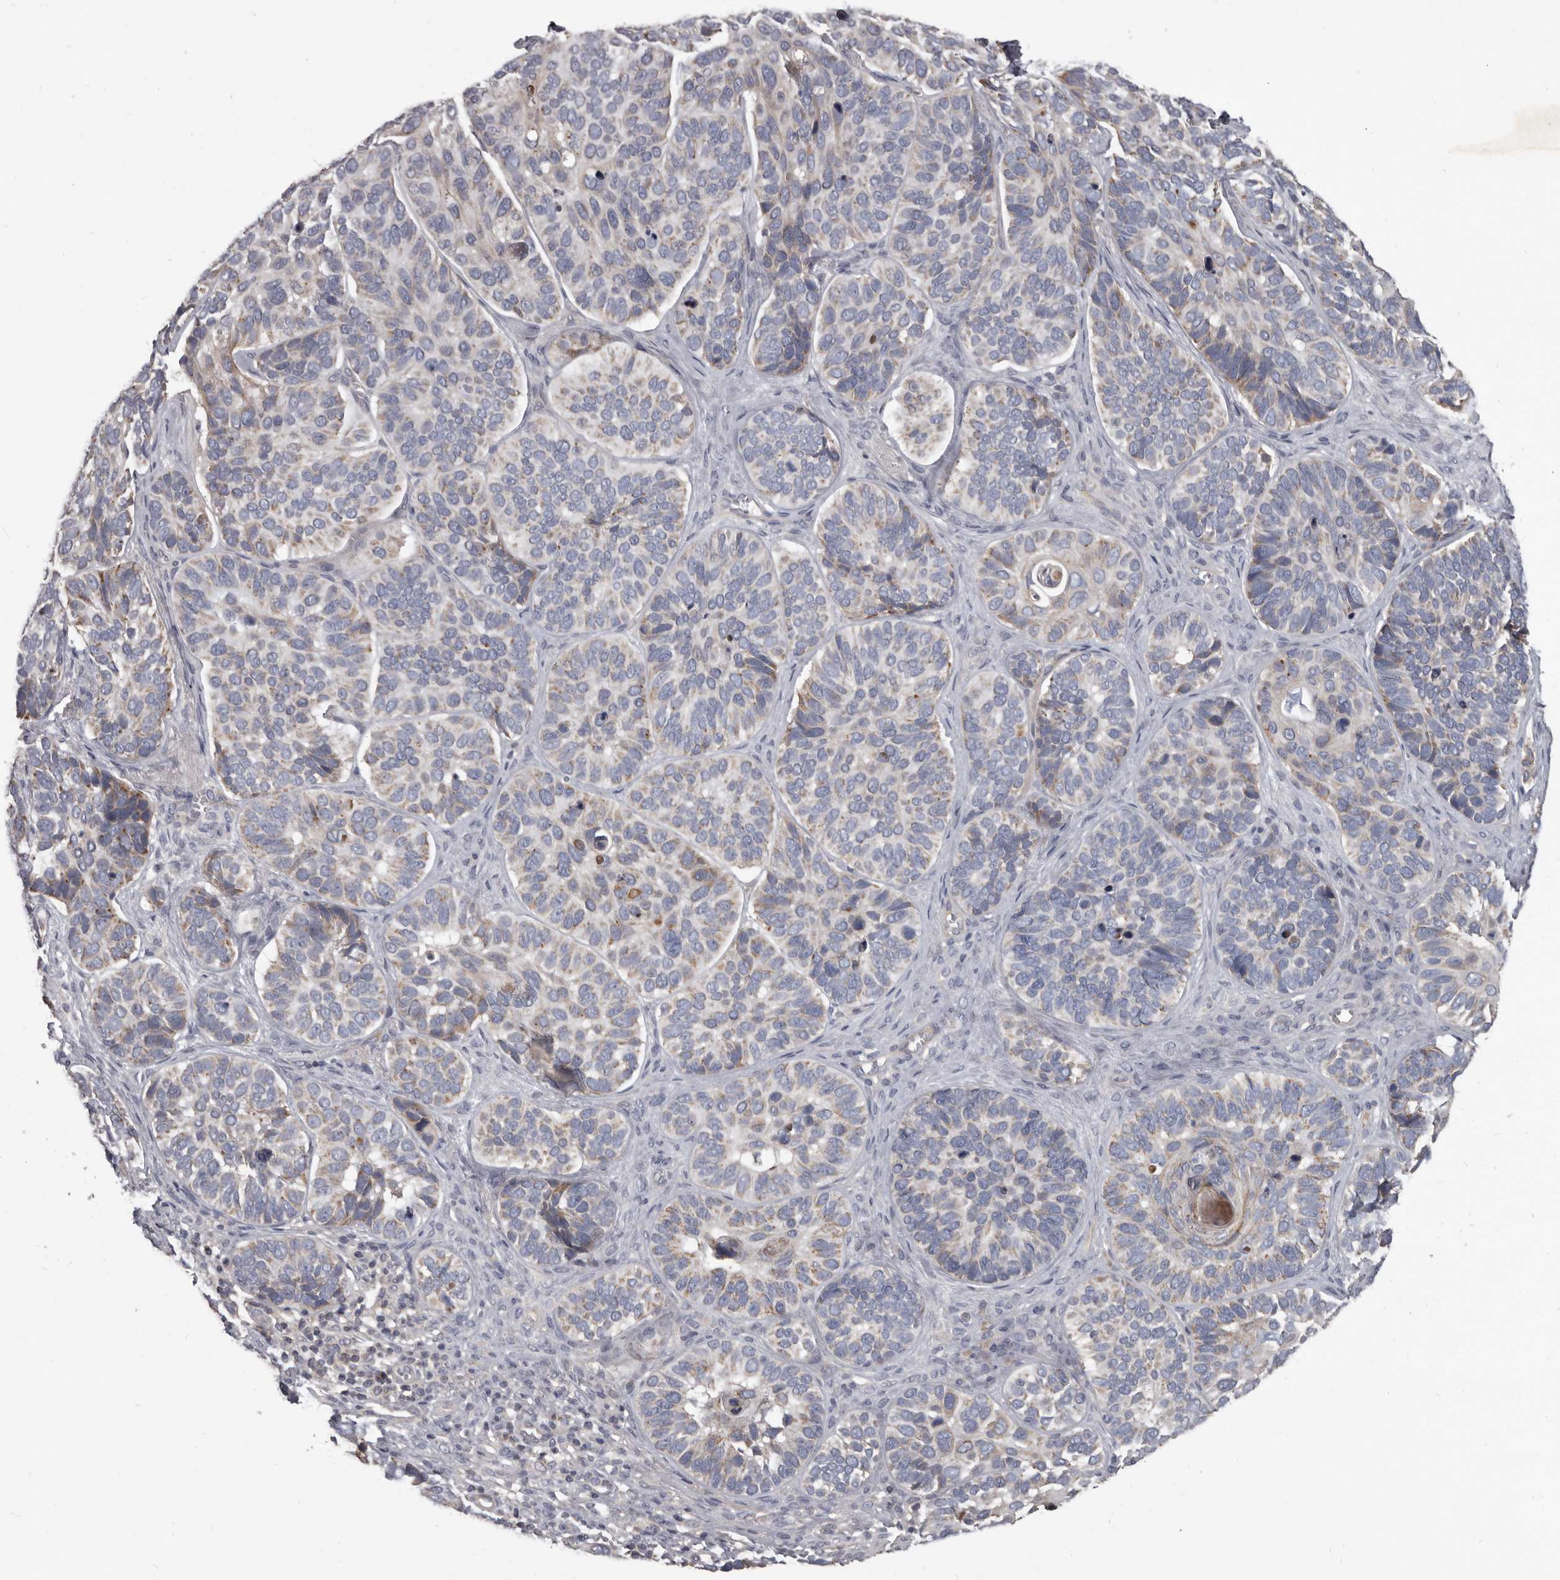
{"staining": {"intensity": "weak", "quantity": "25%-75%", "location": "cytoplasmic/membranous"}, "tissue": "skin cancer", "cell_type": "Tumor cells", "image_type": "cancer", "snomed": [{"axis": "morphology", "description": "Basal cell carcinoma"}, {"axis": "topography", "description": "Skin"}], "caption": "Immunohistochemical staining of skin basal cell carcinoma displays low levels of weak cytoplasmic/membranous expression in approximately 25%-75% of tumor cells.", "gene": "ALDH5A1", "patient": {"sex": "male", "age": 62}}